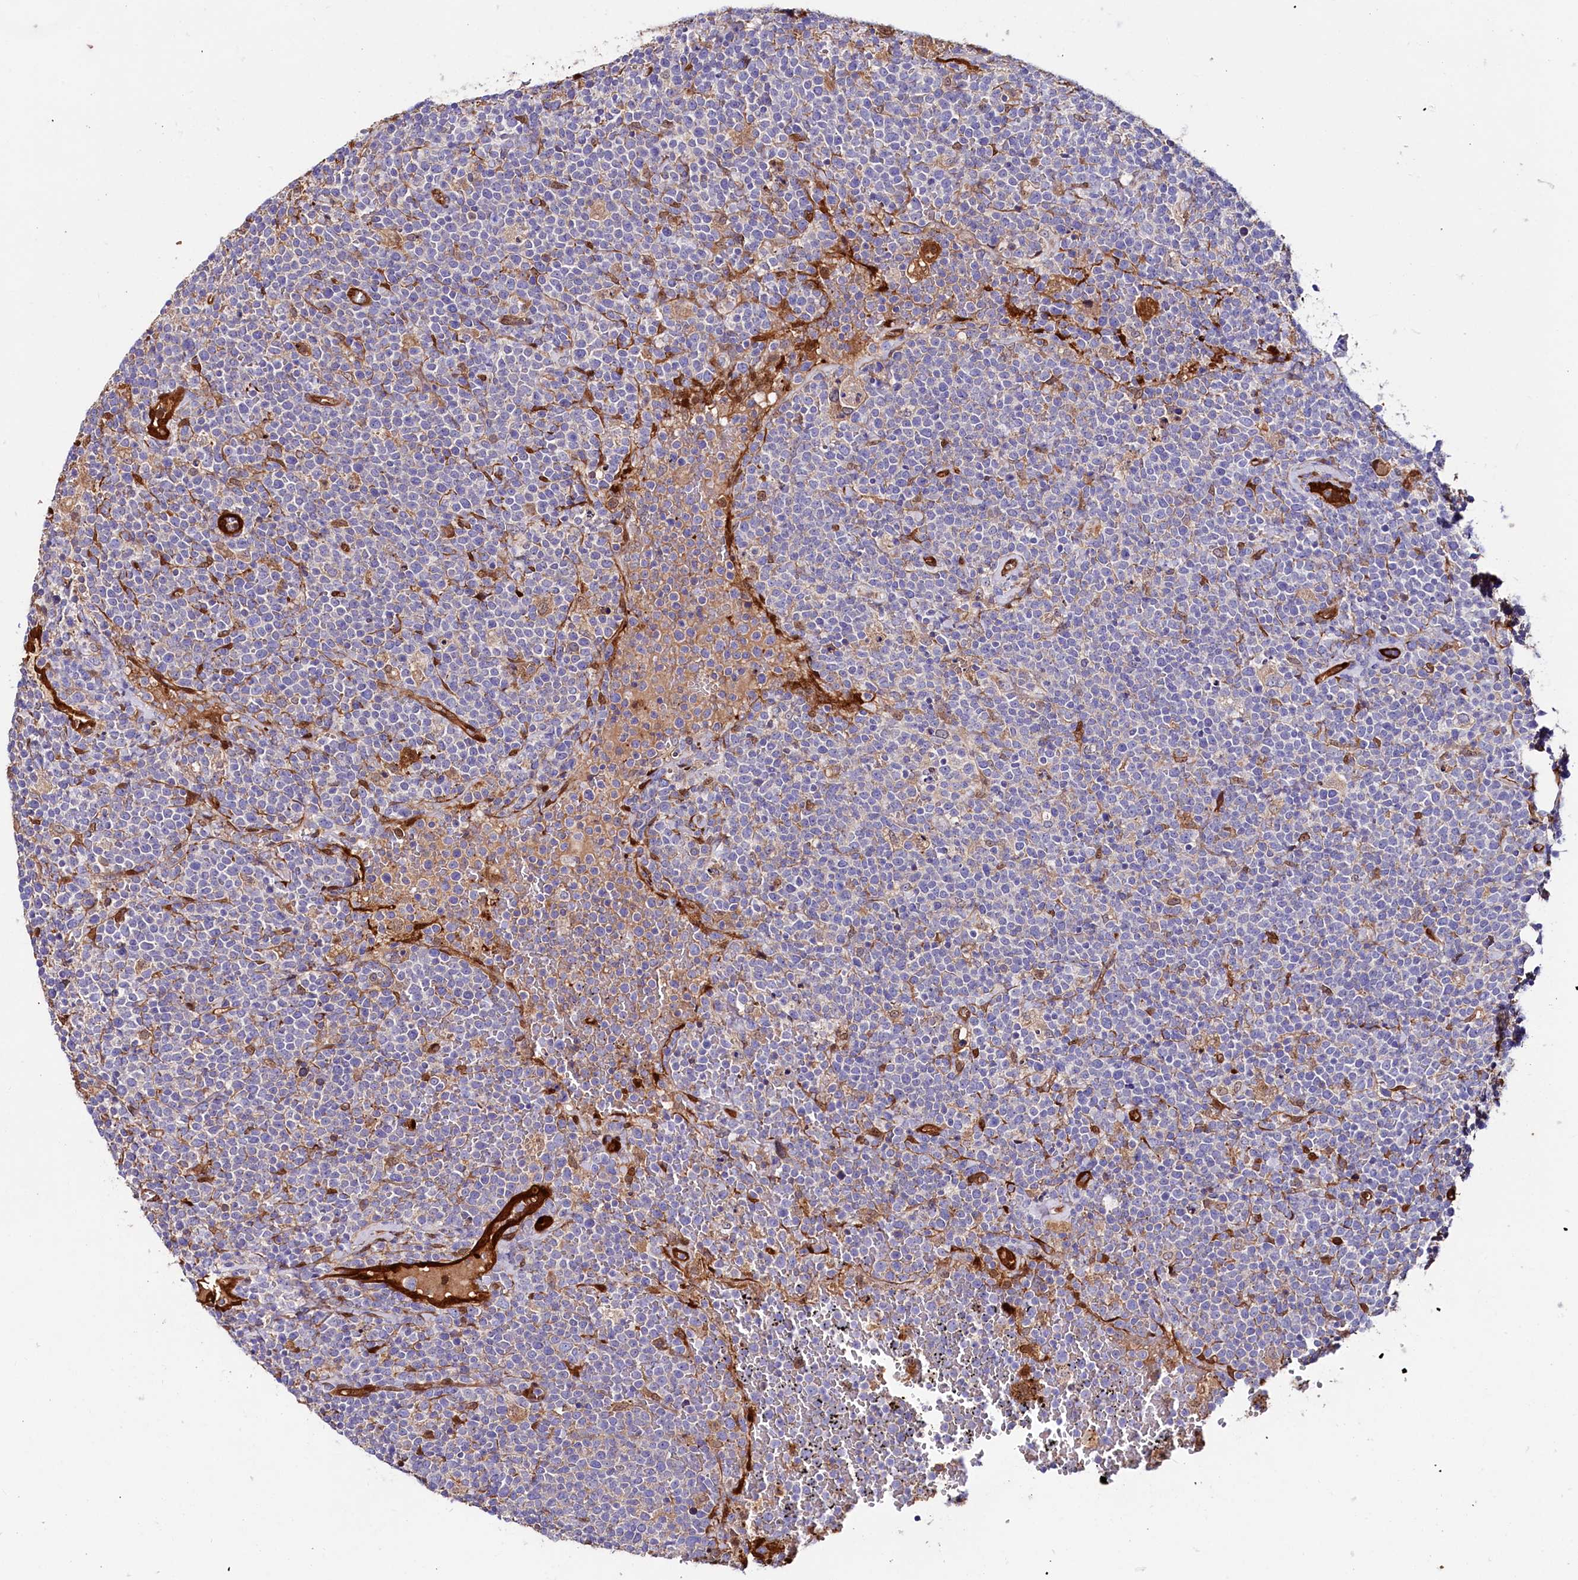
{"staining": {"intensity": "negative", "quantity": "none", "location": "none"}, "tissue": "lymphoma", "cell_type": "Tumor cells", "image_type": "cancer", "snomed": [{"axis": "morphology", "description": "Malignant lymphoma, non-Hodgkin's type, High grade"}, {"axis": "topography", "description": "Lymph node"}], "caption": "Immunohistochemistry histopathology image of lymphoma stained for a protein (brown), which reveals no positivity in tumor cells.", "gene": "IL17RD", "patient": {"sex": "male", "age": 61}}